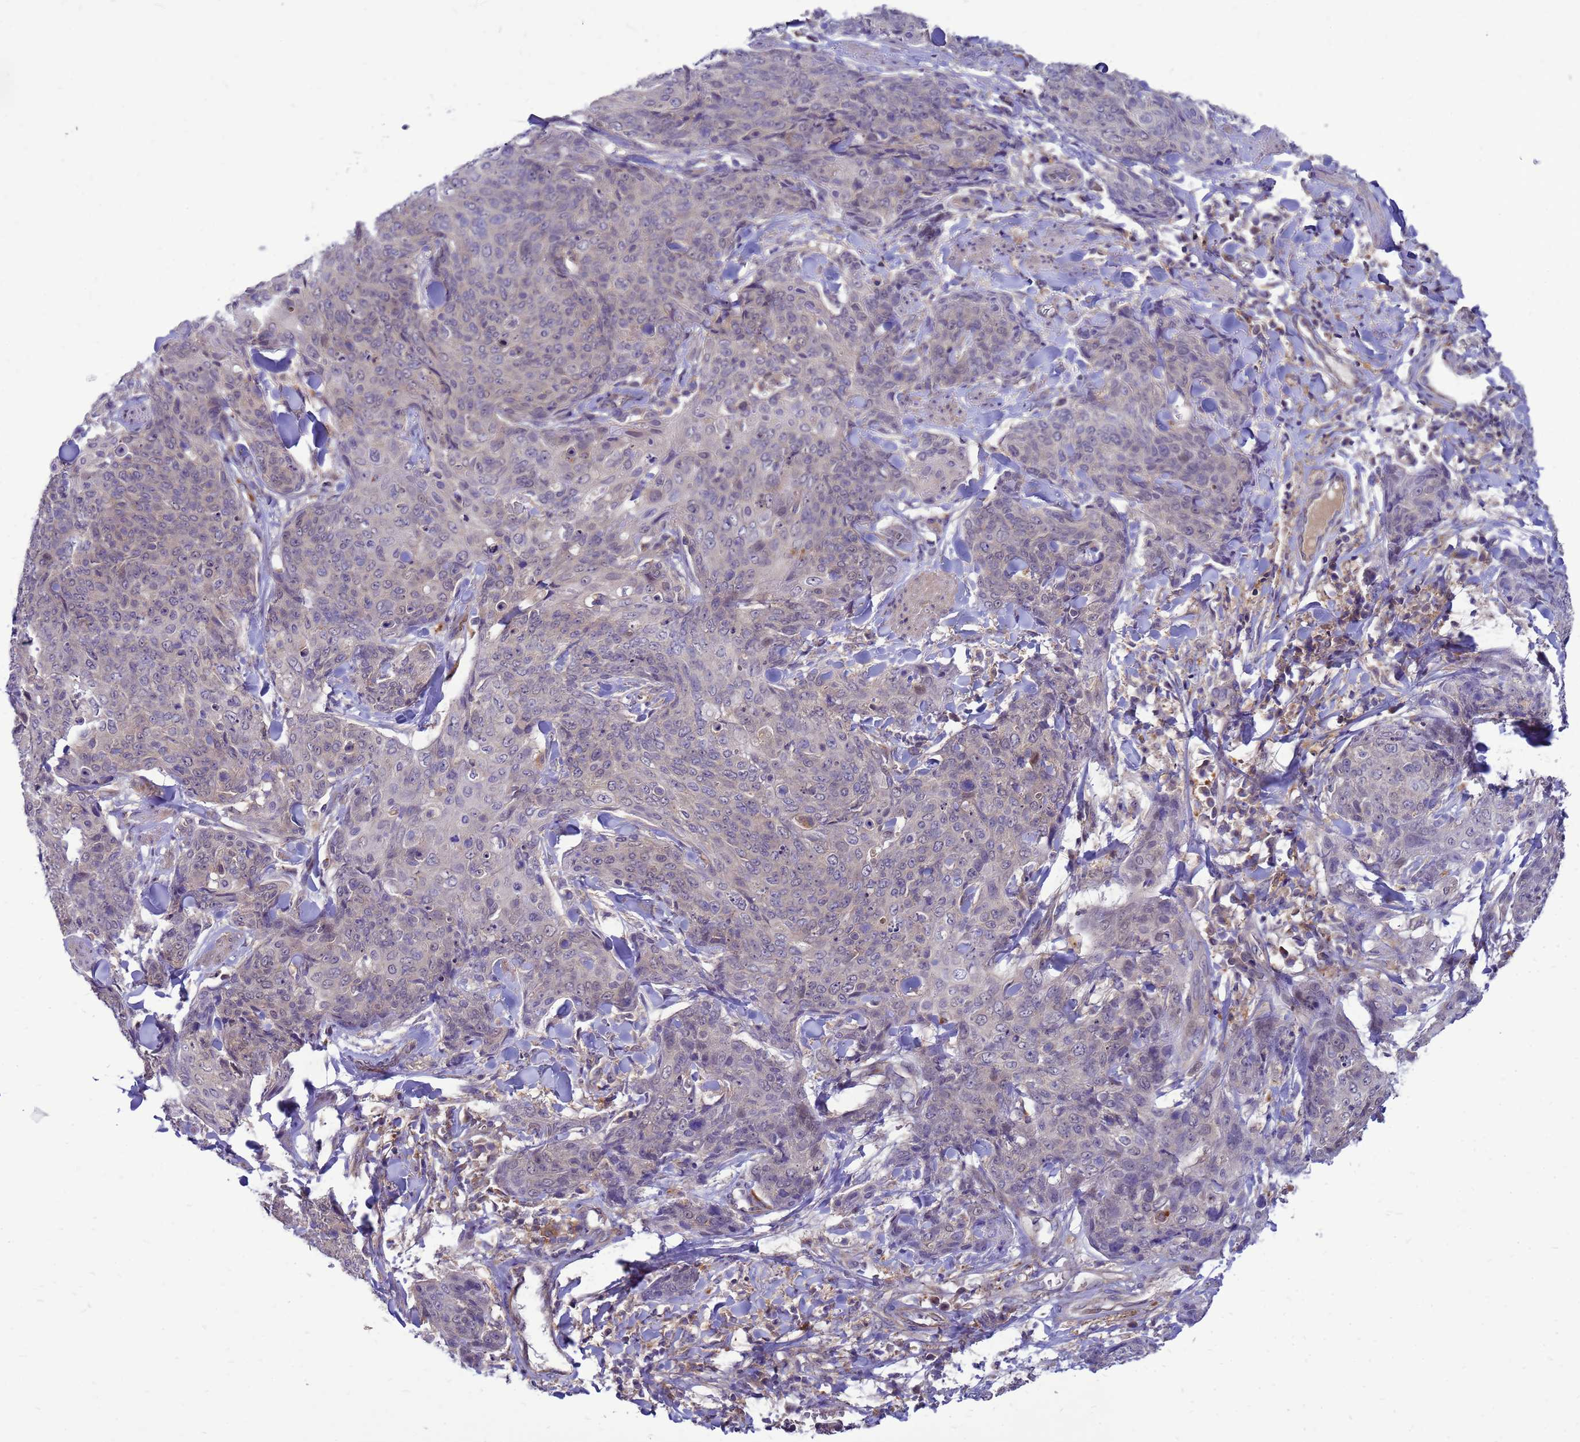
{"staining": {"intensity": "negative", "quantity": "none", "location": "none"}, "tissue": "skin cancer", "cell_type": "Tumor cells", "image_type": "cancer", "snomed": [{"axis": "morphology", "description": "Squamous cell carcinoma, NOS"}, {"axis": "topography", "description": "Skin"}, {"axis": "topography", "description": "Vulva"}], "caption": "High magnification brightfield microscopy of skin cancer (squamous cell carcinoma) stained with DAB (3,3'-diaminobenzidine) (brown) and counterstained with hematoxylin (blue): tumor cells show no significant staining.", "gene": "ENOPH1", "patient": {"sex": "female", "age": 85}}